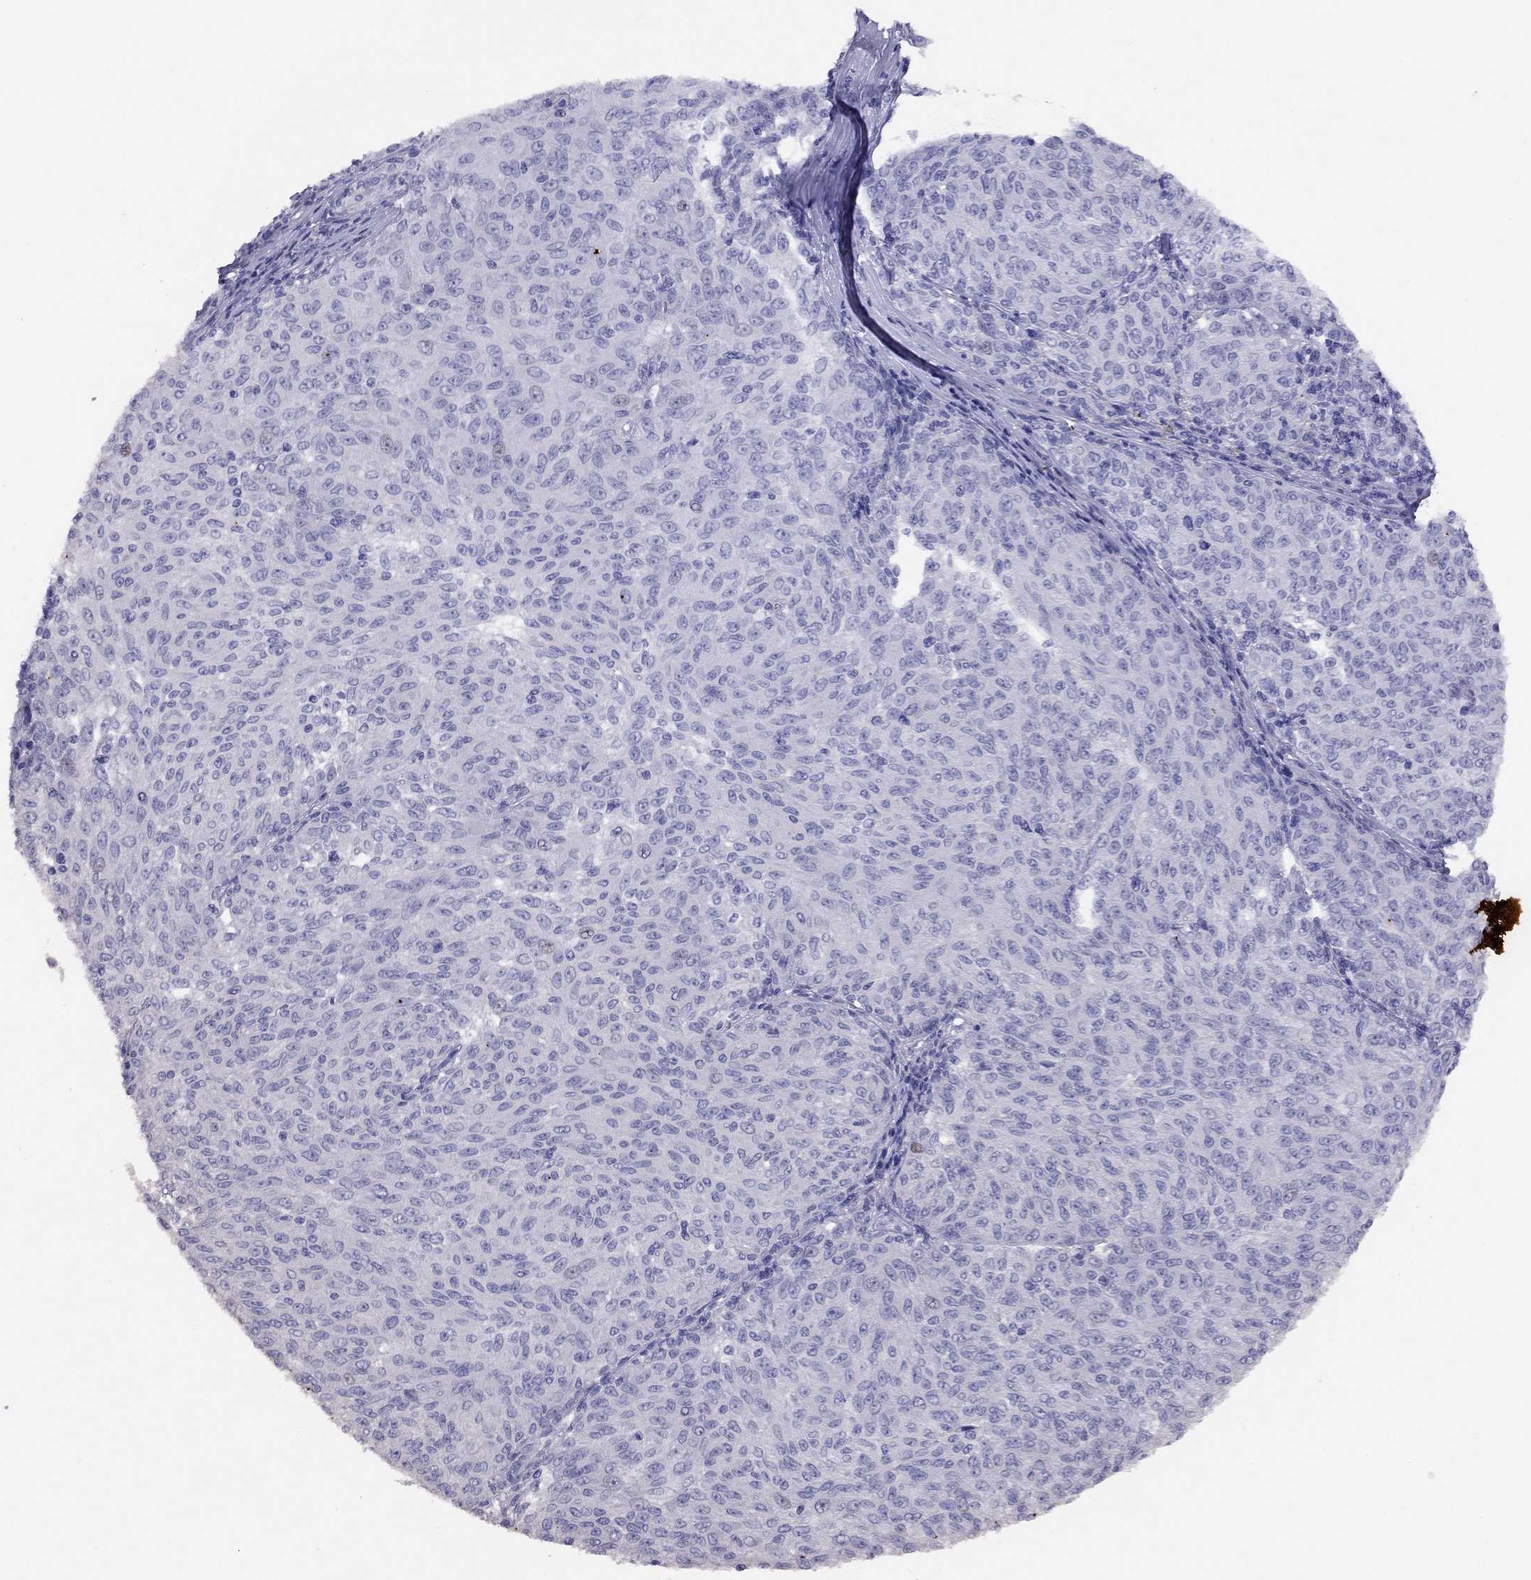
{"staining": {"intensity": "negative", "quantity": "none", "location": "none"}, "tissue": "melanoma", "cell_type": "Tumor cells", "image_type": "cancer", "snomed": [{"axis": "morphology", "description": "Malignant melanoma, NOS"}, {"axis": "topography", "description": "Skin"}], "caption": "This is an immunohistochemistry (IHC) histopathology image of malignant melanoma. There is no positivity in tumor cells.", "gene": "LRIT2", "patient": {"sex": "female", "age": 72}}